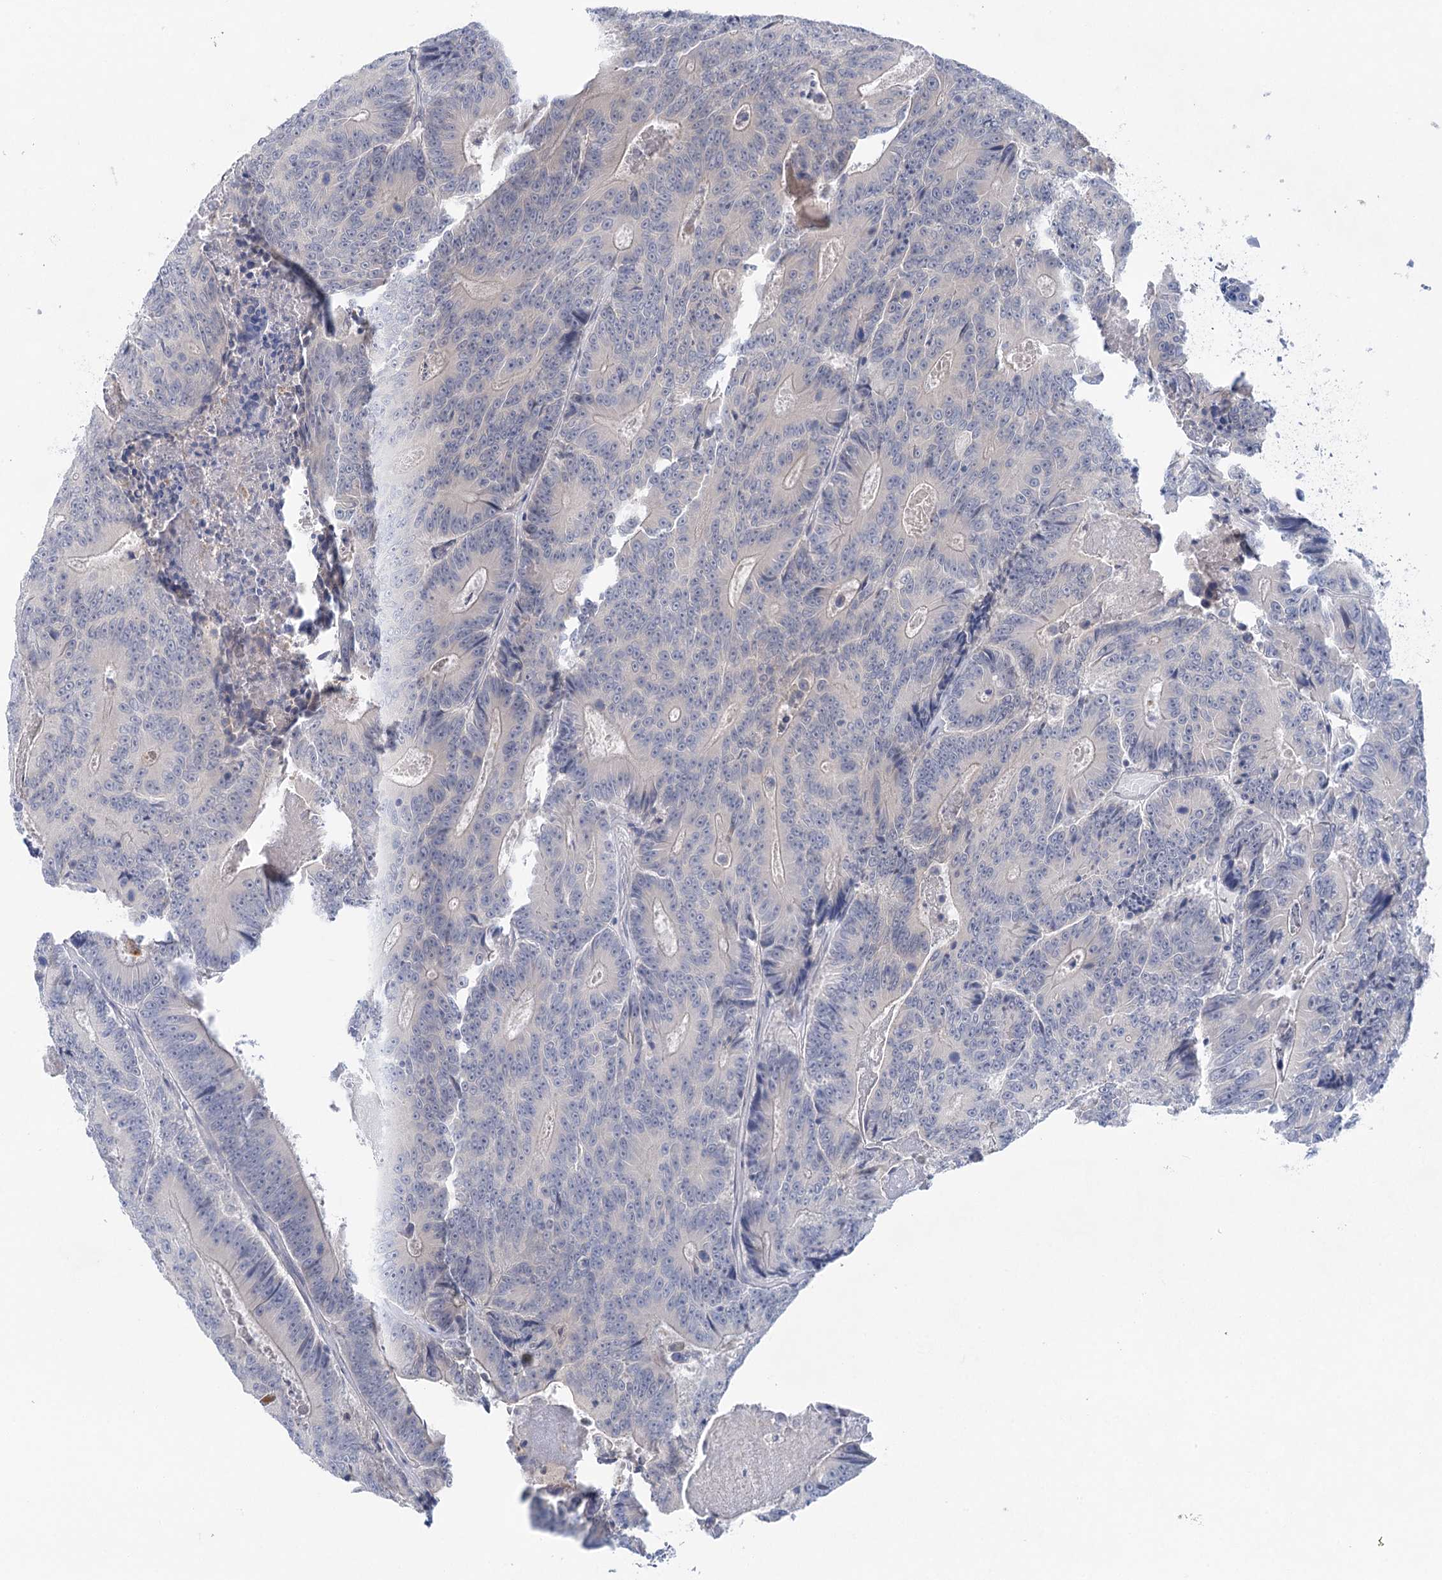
{"staining": {"intensity": "negative", "quantity": "none", "location": "none"}, "tissue": "colorectal cancer", "cell_type": "Tumor cells", "image_type": "cancer", "snomed": [{"axis": "morphology", "description": "Adenocarcinoma, NOS"}, {"axis": "topography", "description": "Colon"}], "caption": "Colorectal cancer was stained to show a protein in brown. There is no significant staining in tumor cells.", "gene": "LALBA", "patient": {"sex": "male", "age": 83}}